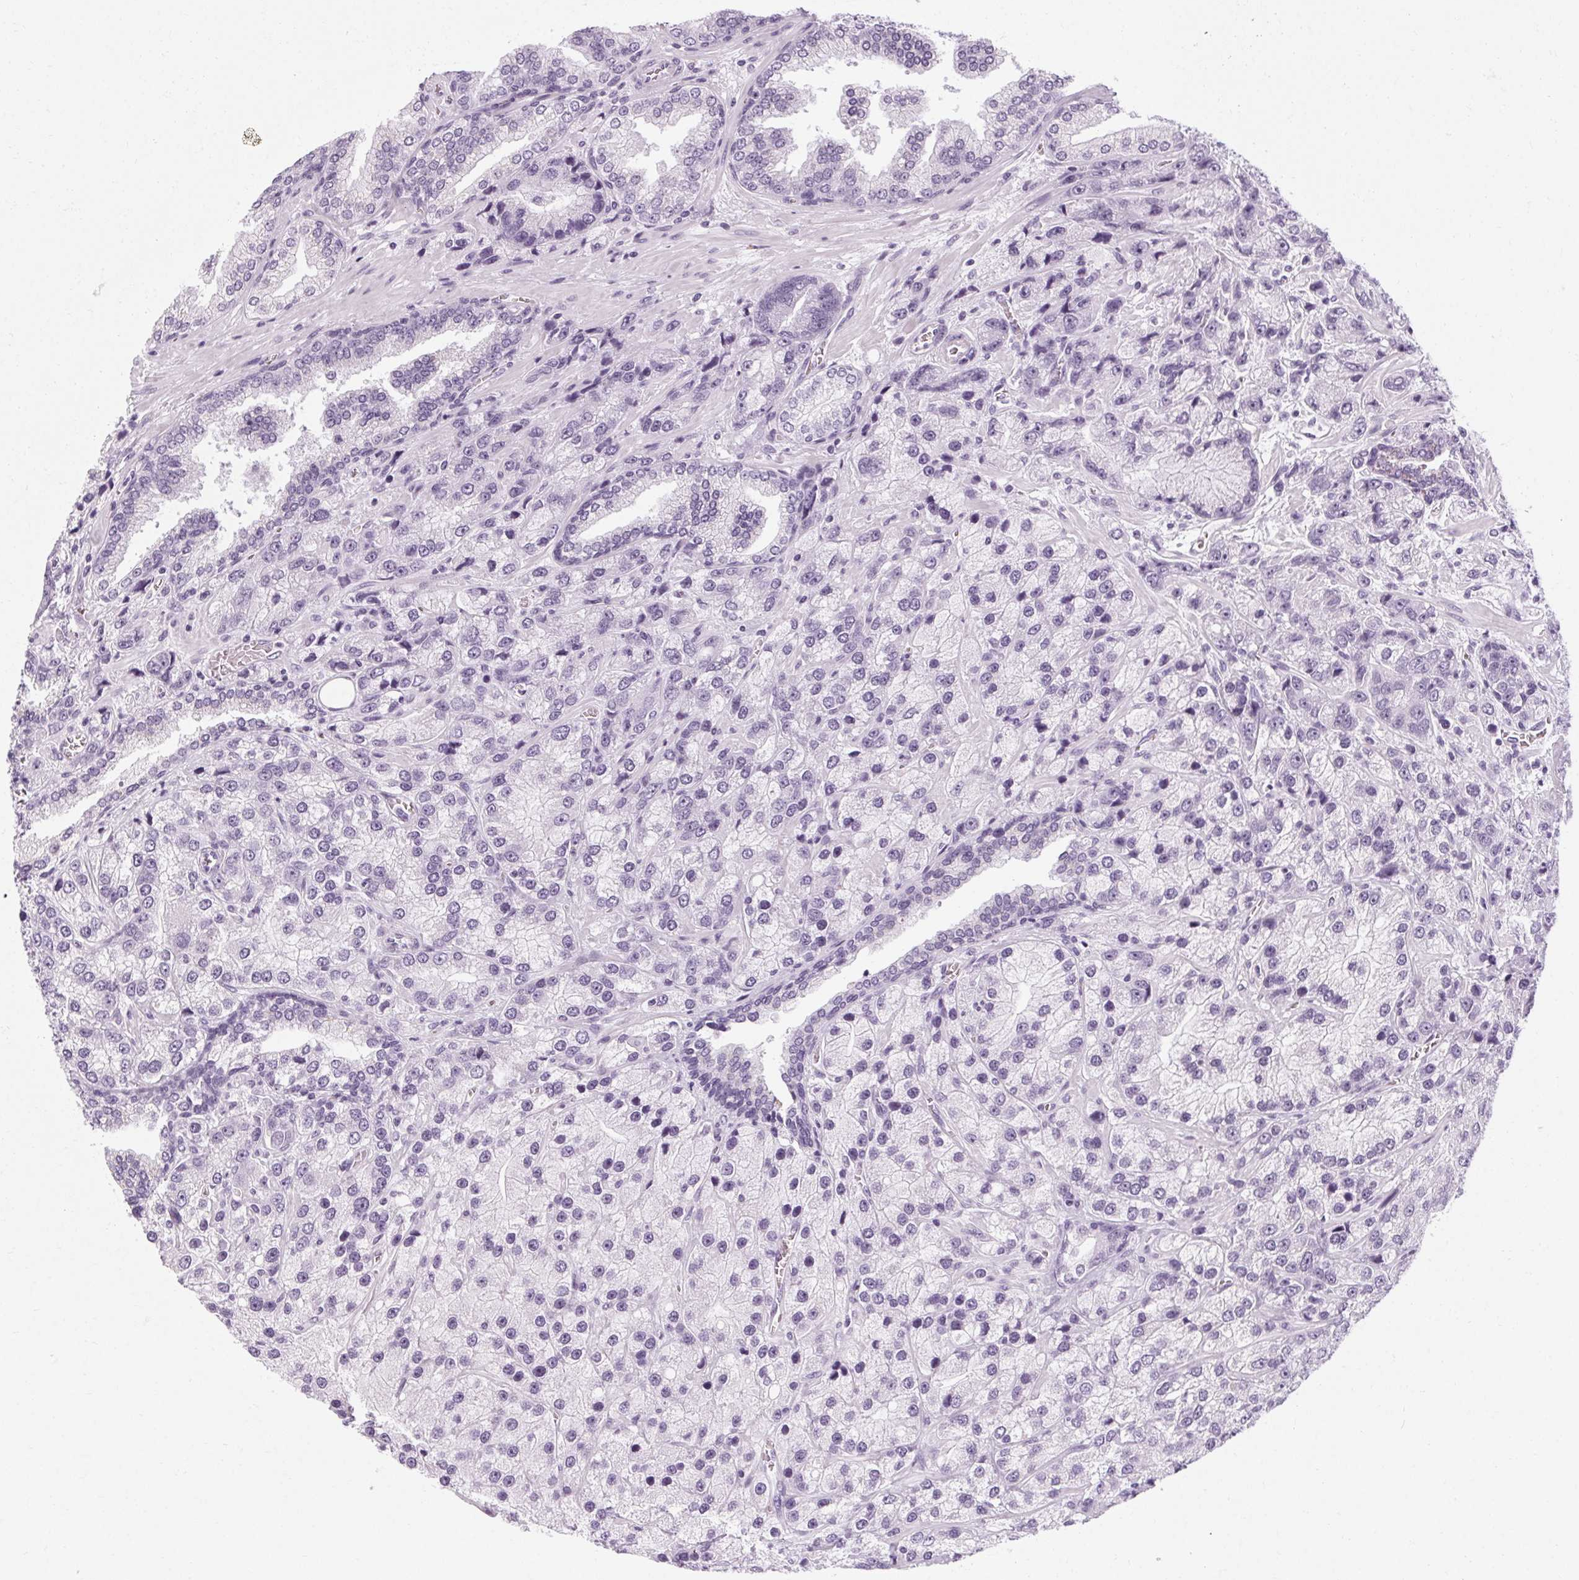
{"staining": {"intensity": "negative", "quantity": "none", "location": "none"}, "tissue": "prostate cancer", "cell_type": "Tumor cells", "image_type": "cancer", "snomed": [{"axis": "morphology", "description": "Adenocarcinoma, NOS"}, {"axis": "topography", "description": "Prostate"}], "caption": "This is an immunohistochemistry photomicrograph of human prostate cancer. There is no expression in tumor cells.", "gene": "POMC", "patient": {"sex": "male", "age": 63}}